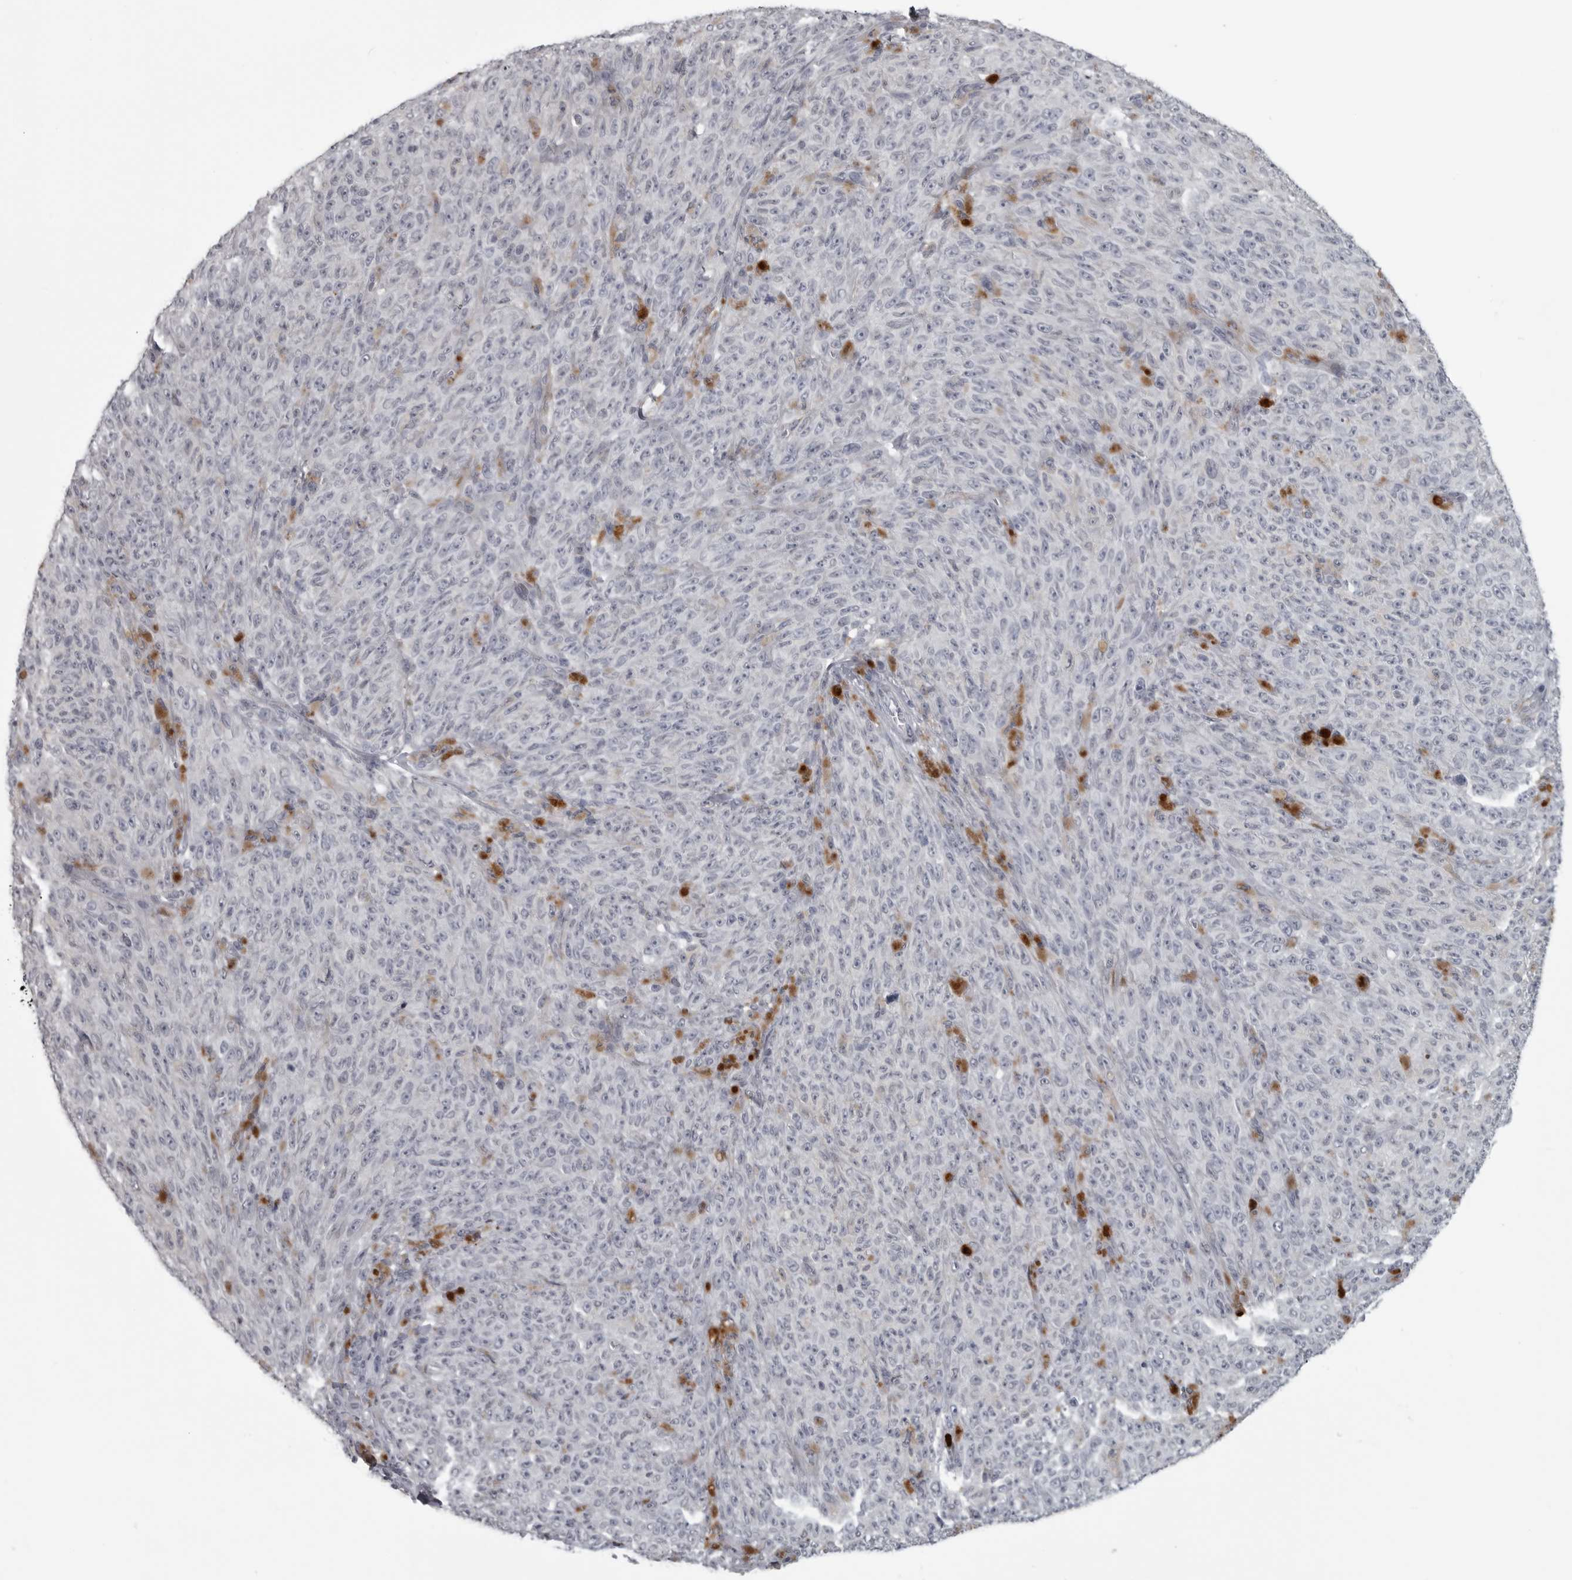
{"staining": {"intensity": "negative", "quantity": "none", "location": "none"}, "tissue": "melanoma", "cell_type": "Tumor cells", "image_type": "cancer", "snomed": [{"axis": "morphology", "description": "Malignant melanoma, NOS"}, {"axis": "topography", "description": "Skin"}], "caption": "Tumor cells are negative for protein expression in human melanoma.", "gene": "LYSMD1", "patient": {"sex": "female", "age": 82}}